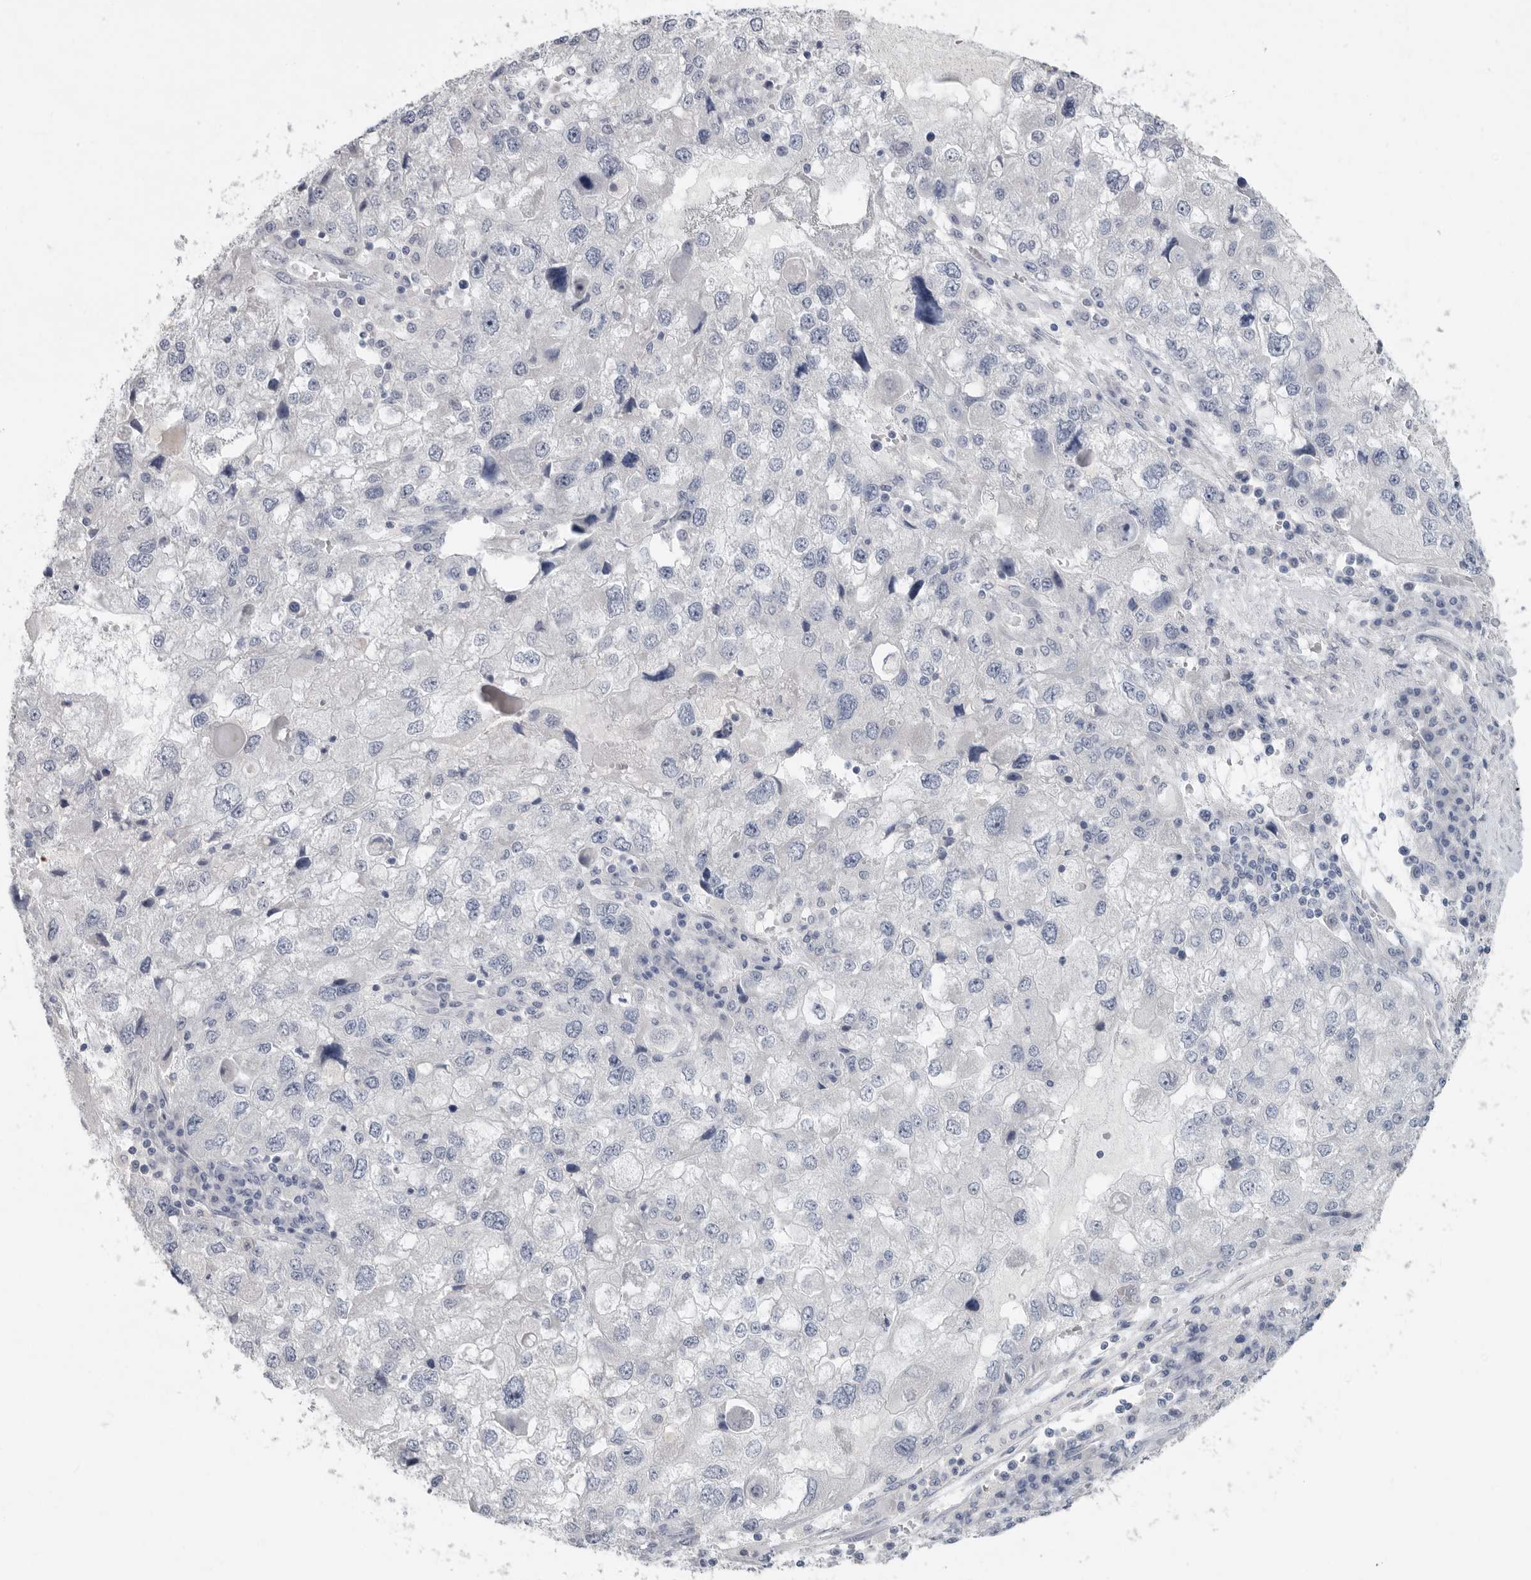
{"staining": {"intensity": "negative", "quantity": "none", "location": "none"}, "tissue": "endometrial cancer", "cell_type": "Tumor cells", "image_type": "cancer", "snomed": [{"axis": "morphology", "description": "Adenocarcinoma, NOS"}, {"axis": "topography", "description": "Endometrium"}], "caption": "This is an immunohistochemistry (IHC) histopathology image of endometrial cancer (adenocarcinoma). There is no staining in tumor cells.", "gene": "REG4", "patient": {"sex": "female", "age": 49}}